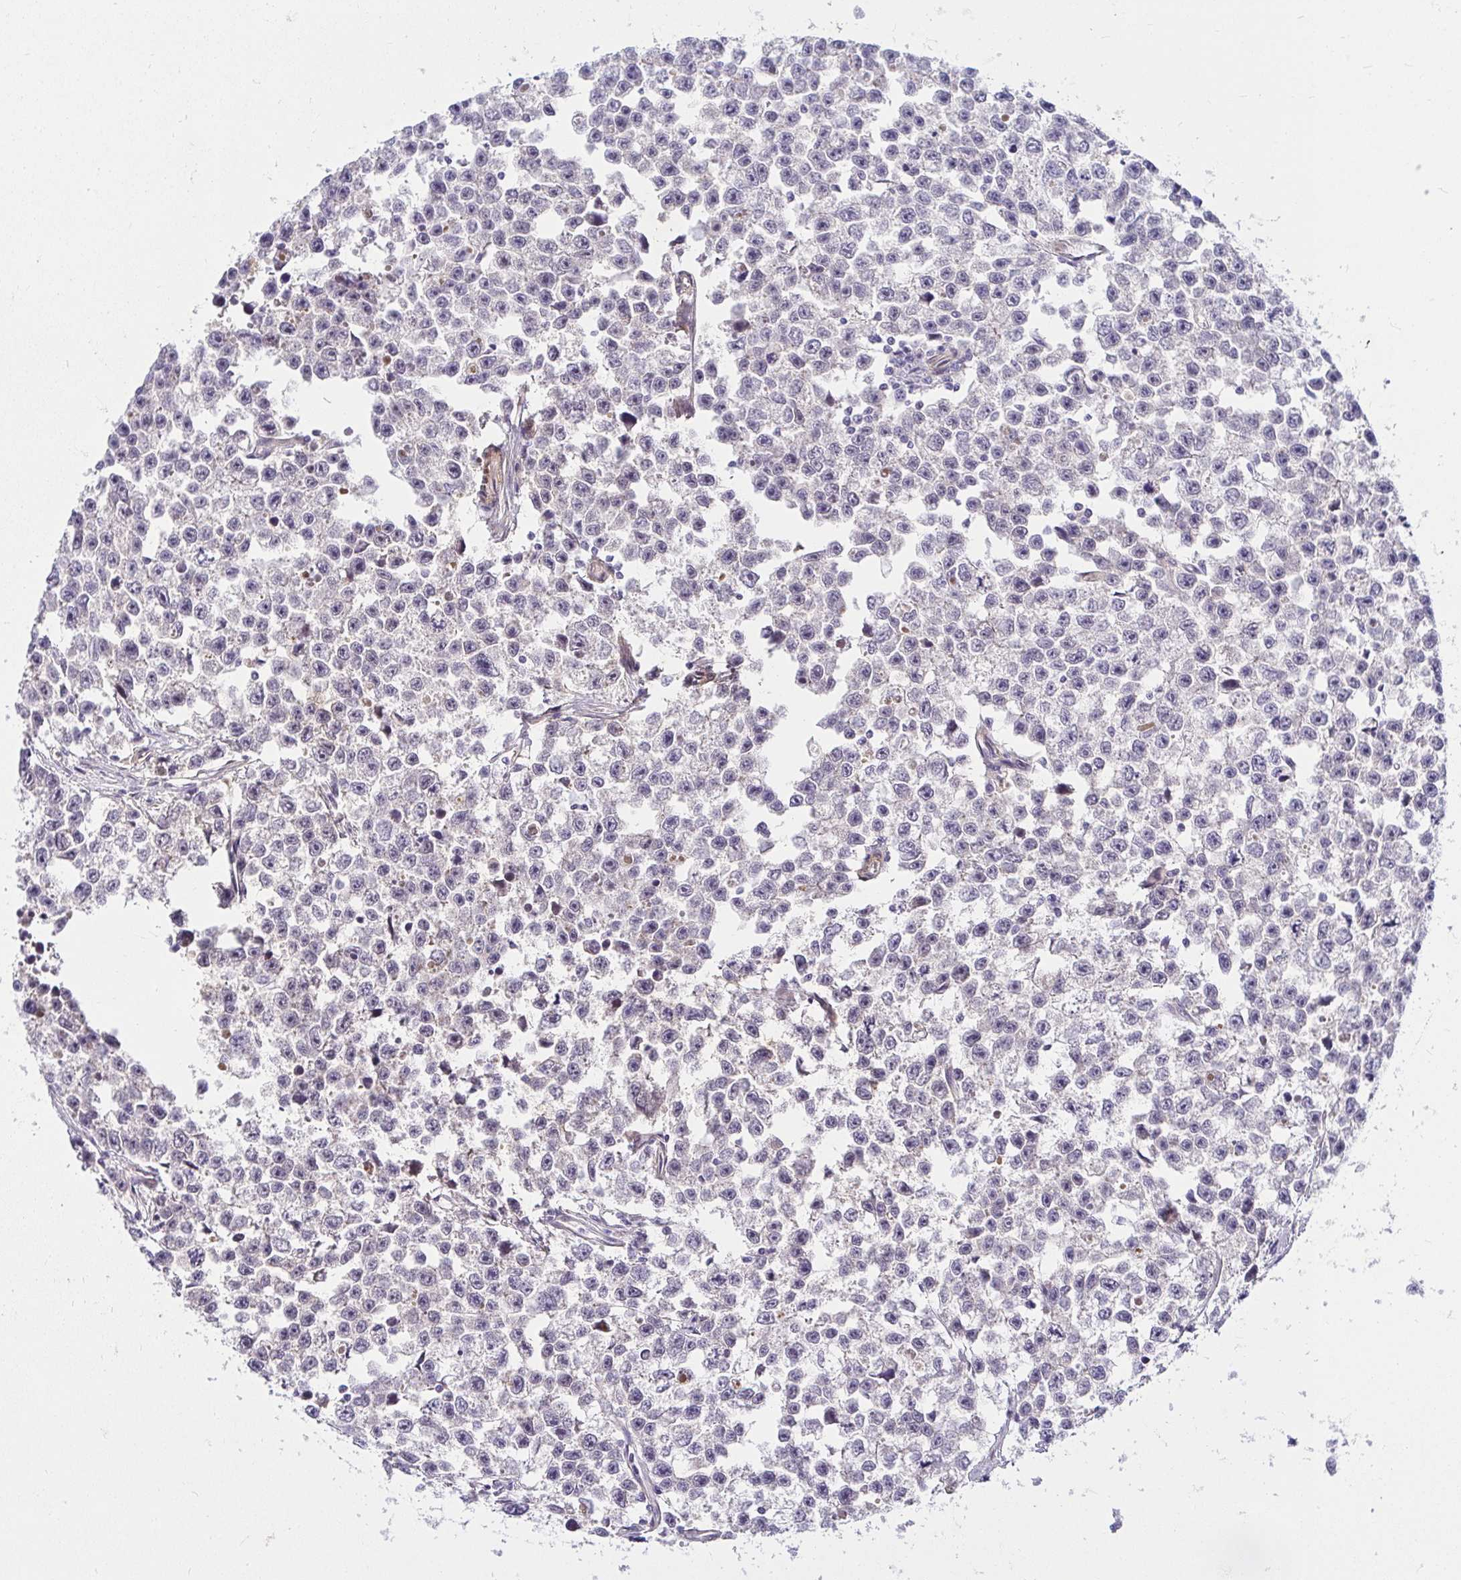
{"staining": {"intensity": "negative", "quantity": "none", "location": "none"}, "tissue": "testis cancer", "cell_type": "Tumor cells", "image_type": "cancer", "snomed": [{"axis": "morphology", "description": "Seminoma, NOS"}, {"axis": "topography", "description": "Testis"}], "caption": "Image shows no significant protein positivity in tumor cells of testis cancer (seminoma).", "gene": "YAP1", "patient": {"sex": "male", "age": 26}}